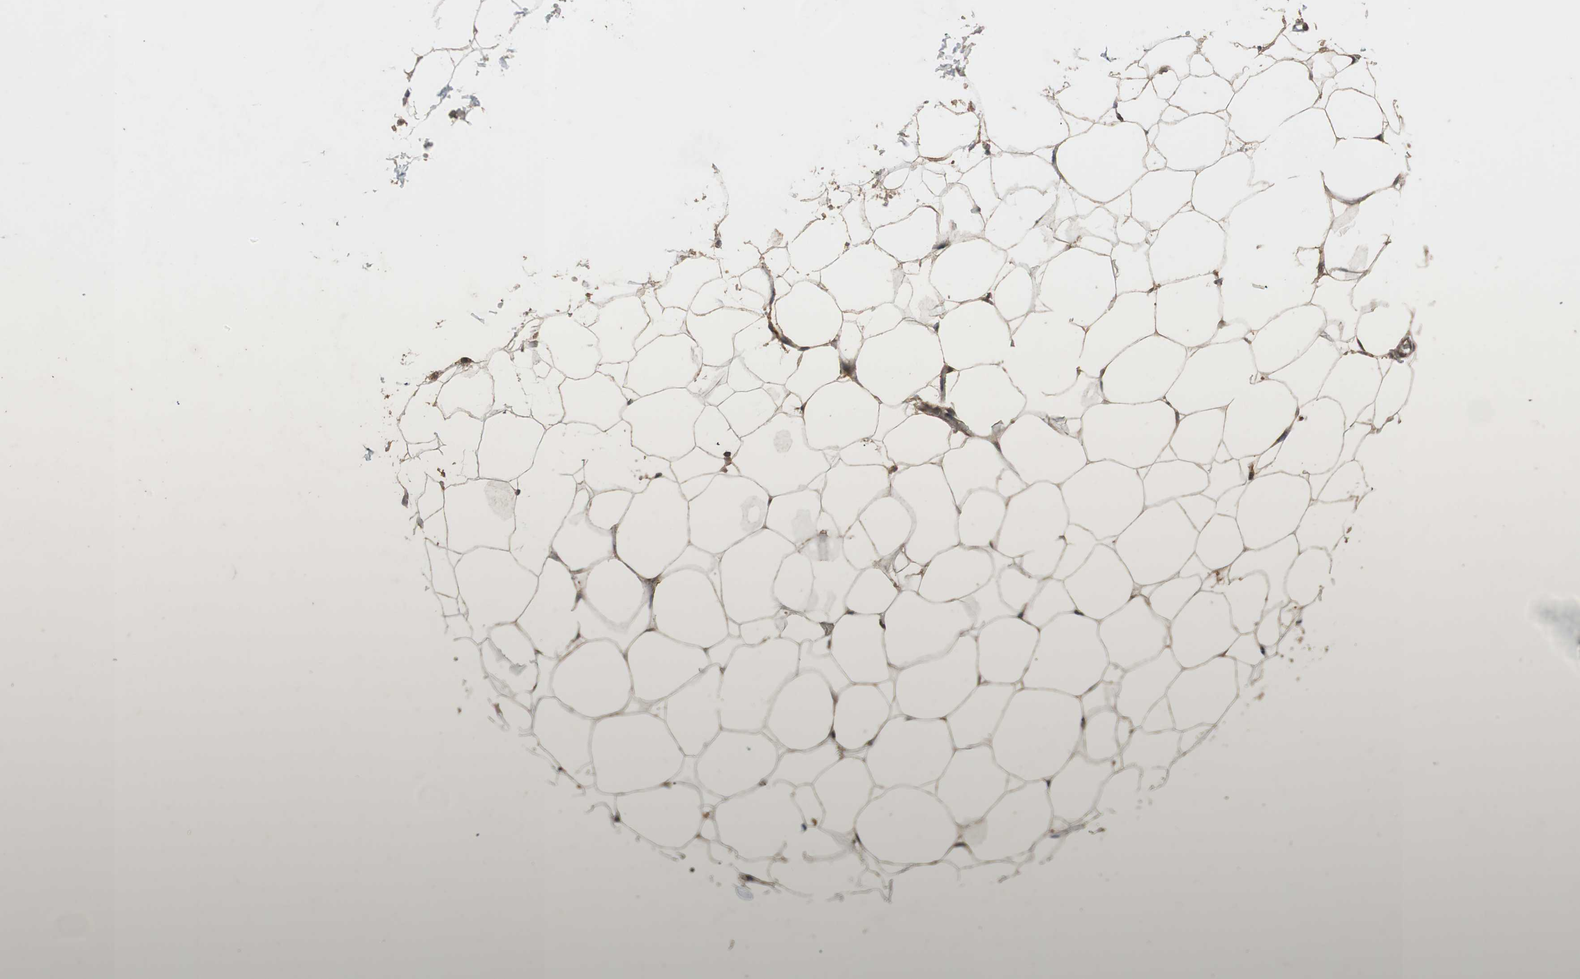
{"staining": {"intensity": "moderate", "quantity": ">75%", "location": "cytoplasmic/membranous"}, "tissue": "adipose tissue", "cell_type": "Adipocytes", "image_type": "normal", "snomed": [{"axis": "morphology", "description": "Normal tissue, NOS"}, {"axis": "topography", "description": "Breast"}, {"axis": "topography", "description": "Adipose tissue"}], "caption": "IHC photomicrograph of normal adipose tissue stained for a protein (brown), which exhibits medium levels of moderate cytoplasmic/membranous staining in approximately >75% of adipocytes.", "gene": "MST1R", "patient": {"sex": "female", "age": 25}}